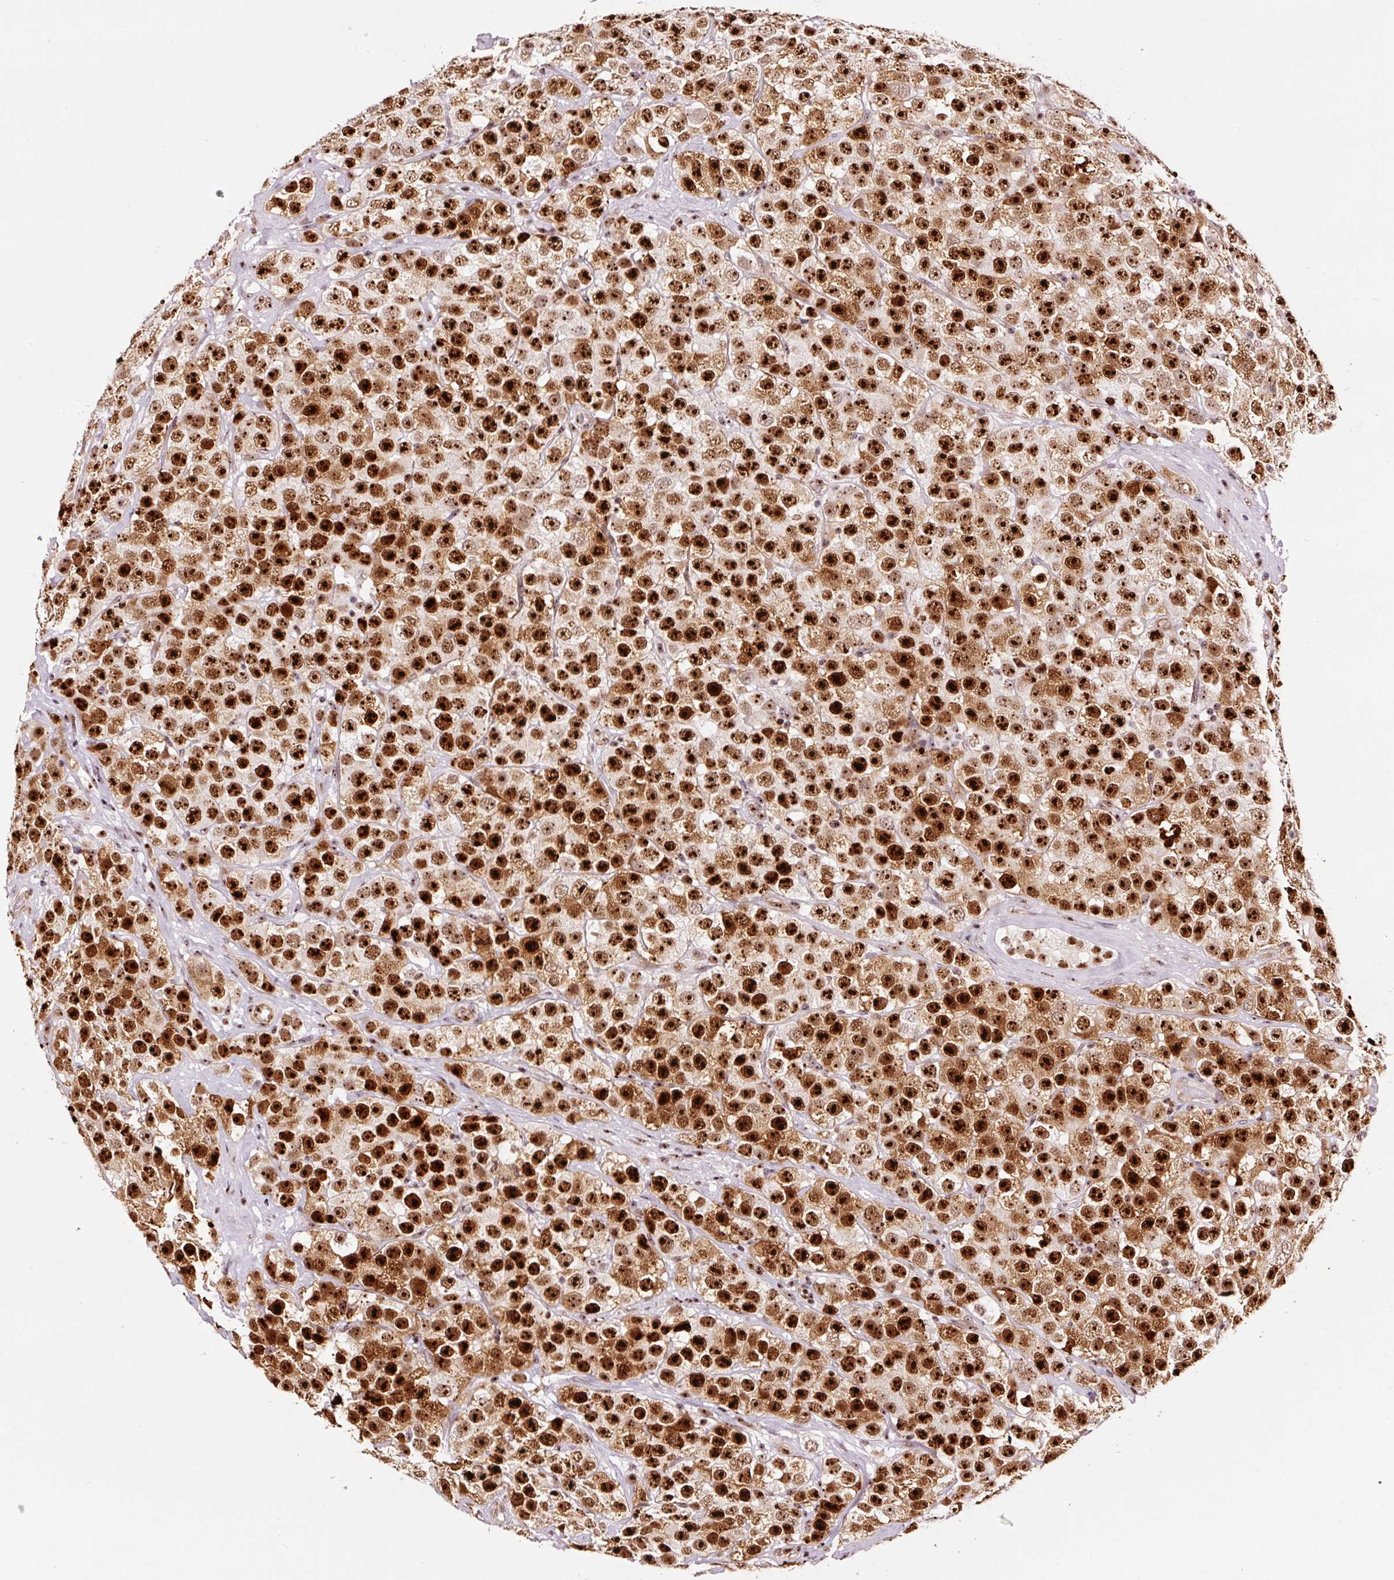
{"staining": {"intensity": "strong", "quantity": ">75%", "location": "nuclear"}, "tissue": "testis cancer", "cell_type": "Tumor cells", "image_type": "cancer", "snomed": [{"axis": "morphology", "description": "Seminoma, NOS"}, {"axis": "topography", "description": "Testis"}], "caption": "A brown stain highlights strong nuclear positivity of a protein in human seminoma (testis) tumor cells. Nuclei are stained in blue.", "gene": "GNL3", "patient": {"sex": "male", "age": 28}}